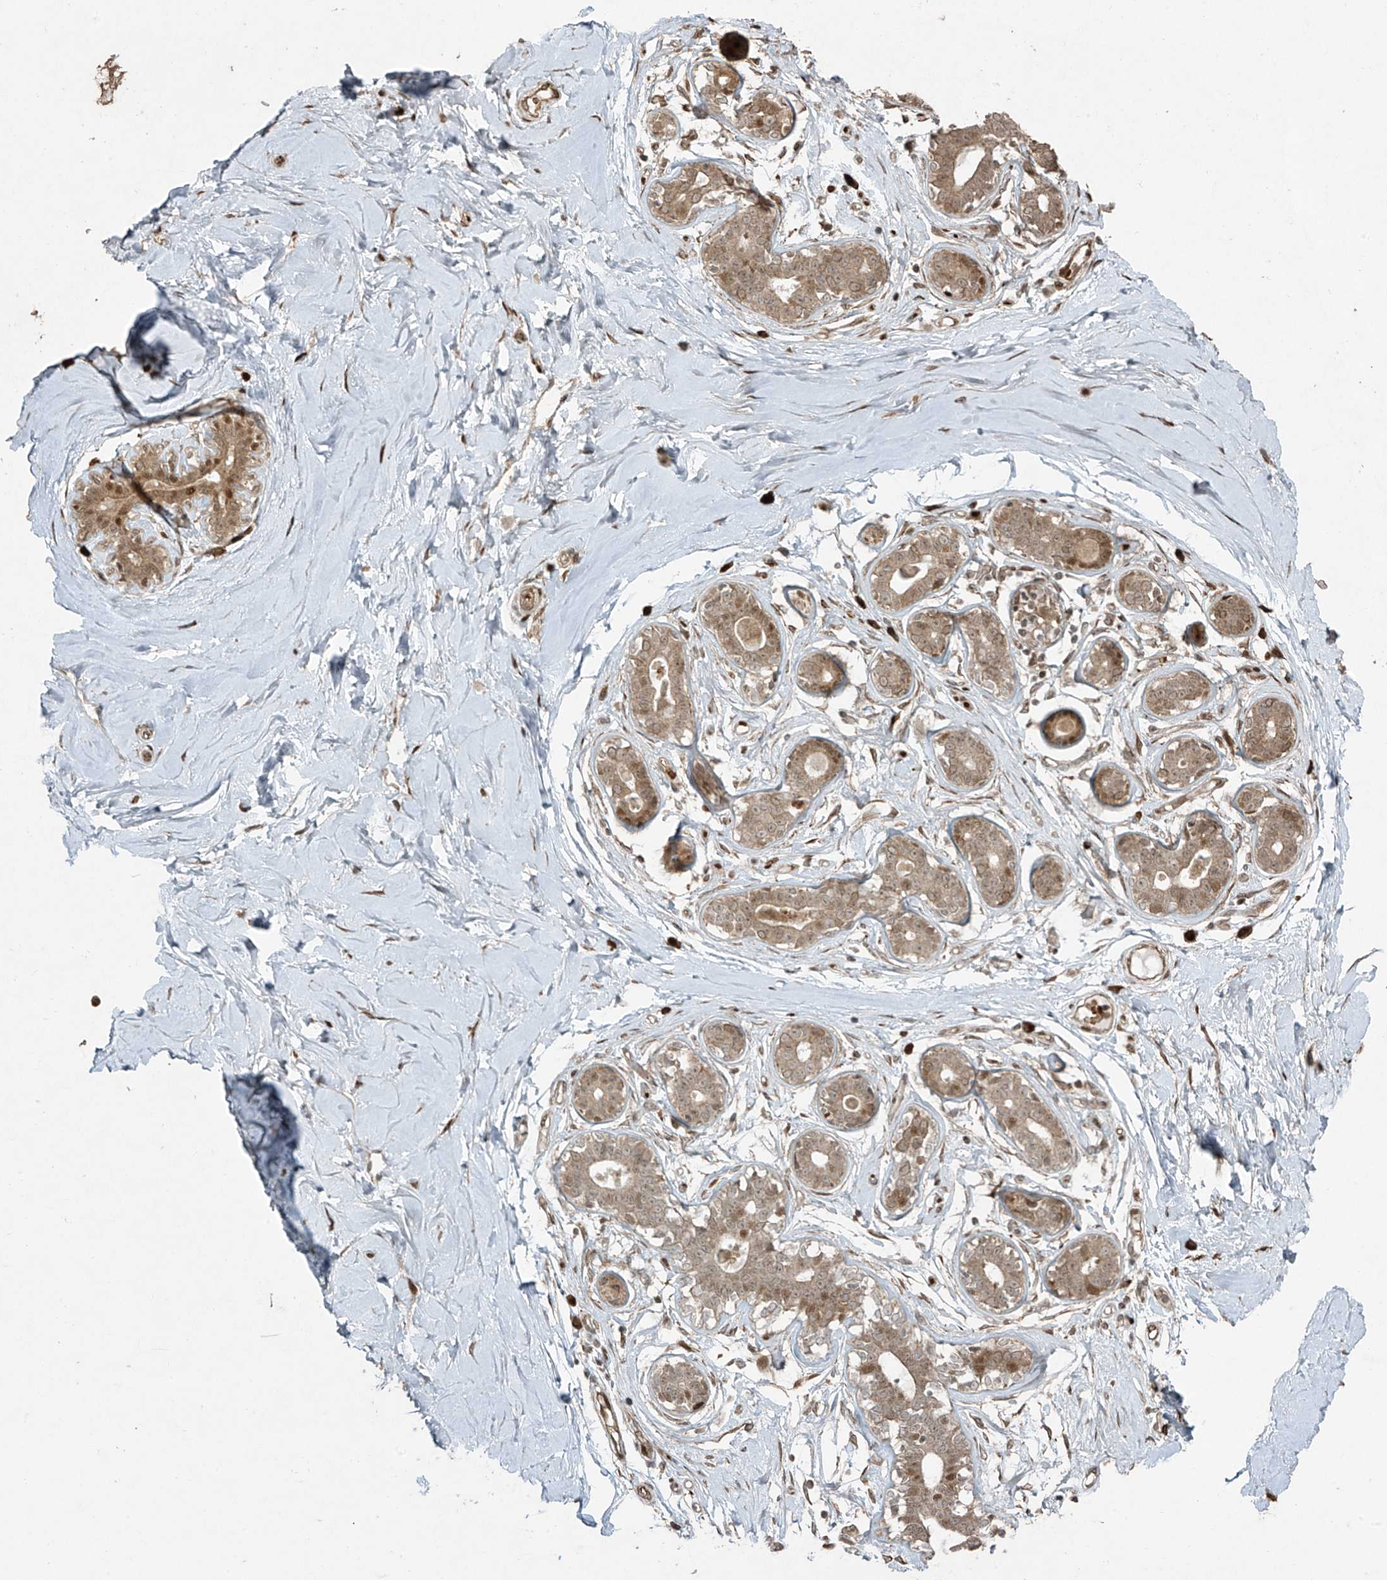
{"staining": {"intensity": "weak", "quantity": ">75%", "location": "cytoplasmic/membranous"}, "tissue": "breast", "cell_type": "Adipocytes", "image_type": "normal", "snomed": [{"axis": "morphology", "description": "Normal tissue, NOS"}, {"axis": "morphology", "description": "Adenoma, NOS"}, {"axis": "topography", "description": "Breast"}], "caption": "This image displays IHC staining of benign breast, with low weak cytoplasmic/membranous staining in about >75% of adipocytes.", "gene": "TTC22", "patient": {"sex": "female", "age": 23}}